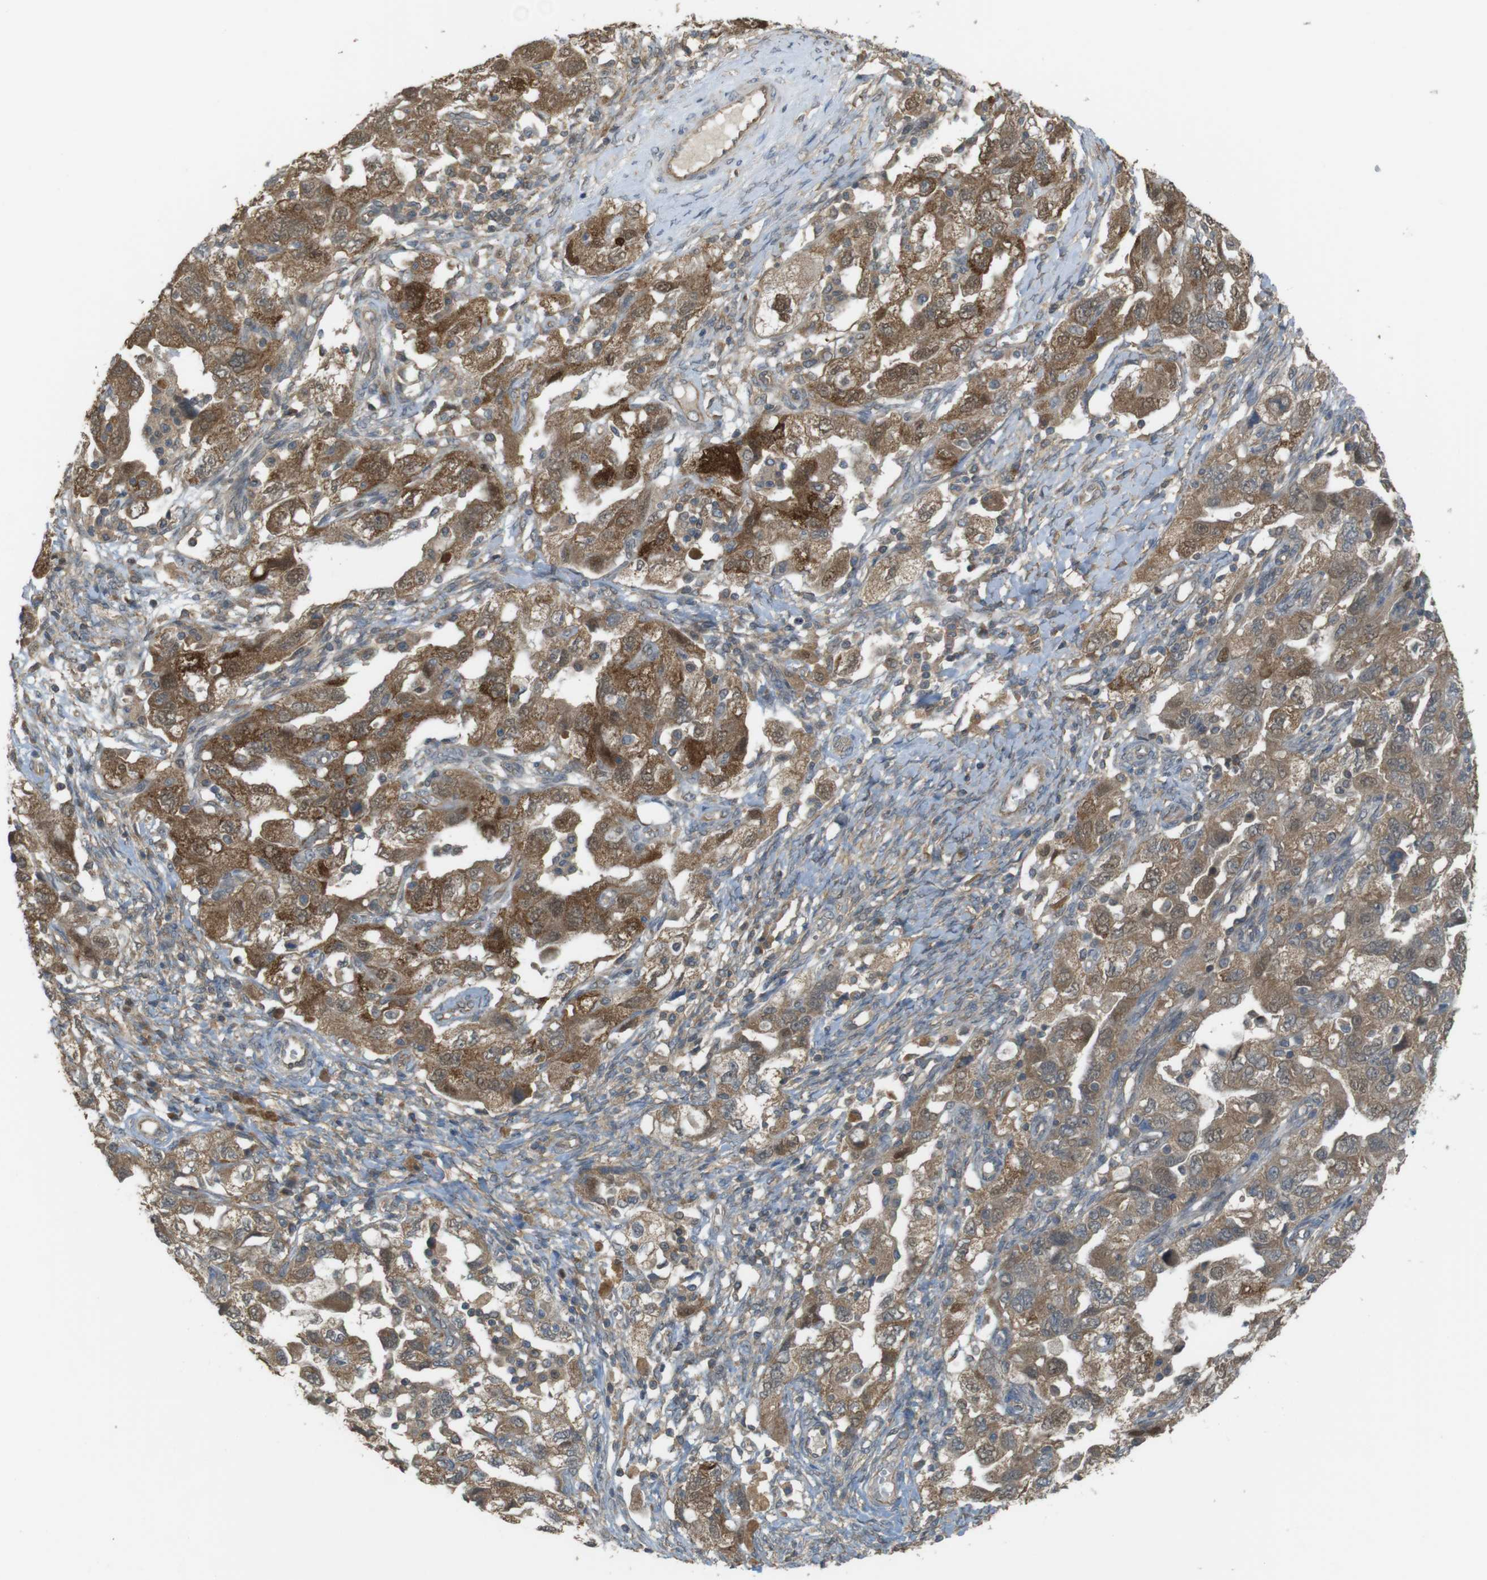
{"staining": {"intensity": "moderate", "quantity": ">75%", "location": "cytoplasmic/membranous"}, "tissue": "ovarian cancer", "cell_type": "Tumor cells", "image_type": "cancer", "snomed": [{"axis": "morphology", "description": "Carcinoma, NOS"}, {"axis": "morphology", "description": "Cystadenocarcinoma, serous, NOS"}, {"axis": "topography", "description": "Ovary"}], "caption": "Immunohistochemical staining of serous cystadenocarcinoma (ovarian) demonstrates moderate cytoplasmic/membranous protein staining in approximately >75% of tumor cells.", "gene": "ZDHHC20", "patient": {"sex": "female", "age": 69}}